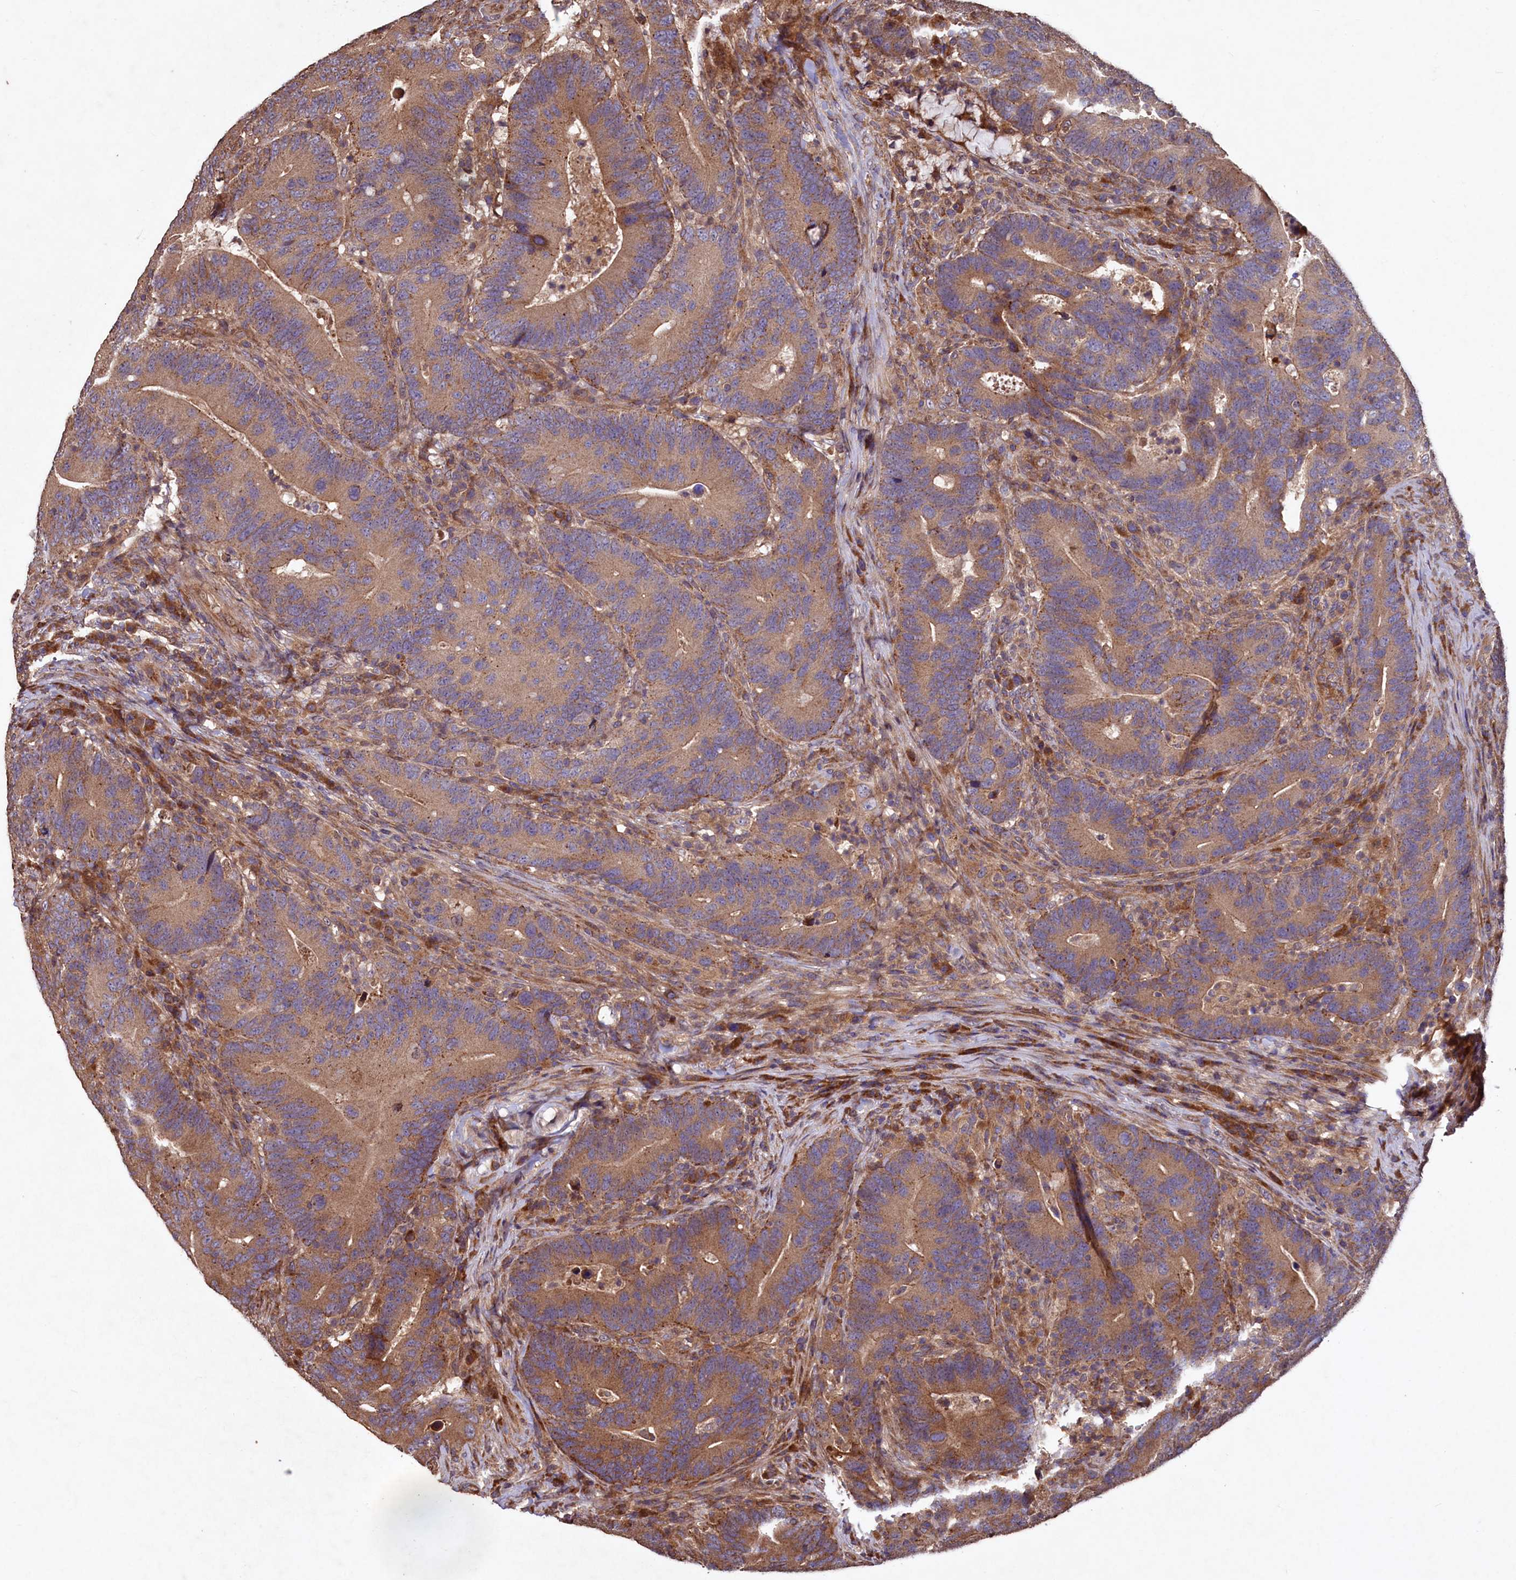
{"staining": {"intensity": "moderate", "quantity": ">75%", "location": "cytoplasmic/membranous"}, "tissue": "colorectal cancer", "cell_type": "Tumor cells", "image_type": "cancer", "snomed": [{"axis": "morphology", "description": "Adenocarcinoma, NOS"}, {"axis": "topography", "description": "Colon"}], "caption": "Protein analysis of colorectal cancer (adenocarcinoma) tissue shows moderate cytoplasmic/membranous expression in about >75% of tumor cells.", "gene": "TMEM98", "patient": {"sex": "female", "age": 66}}